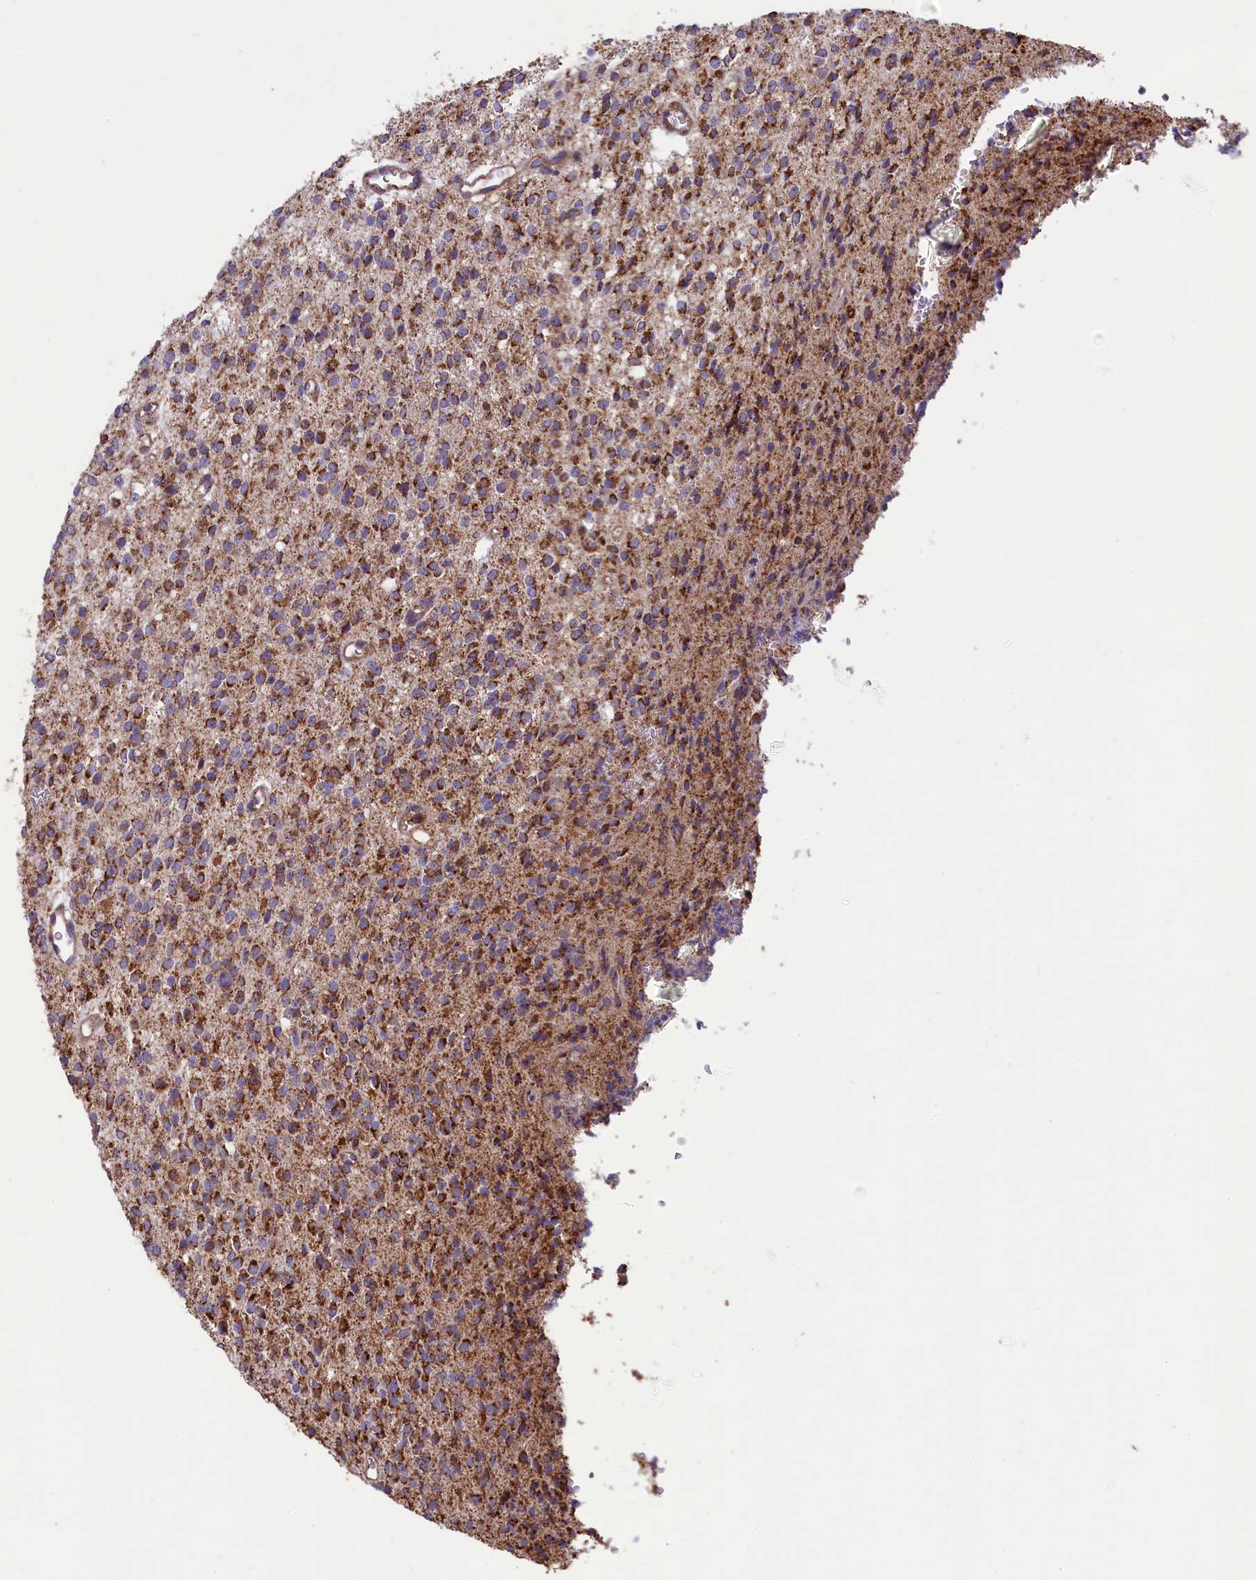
{"staining": {"intensity": "moderate", "quantity": ">75%", "location": "cytoplasmic/membranous"}, "tissue": "glioma", "cell_type": "Tumor cells", "image_type": "cancer", "snomed": [{"axis": "morphology", "description": "Glioma, malignant, High grade"}, {"axis": "topography", "description": "Brain"}], "caption": "A brown stain shows moderate cytoplasmic/membranous positivity of a protein in glioma tumor cells.", "gene": "ACAD8", "patient": {"sex": "male", "age": 34}}